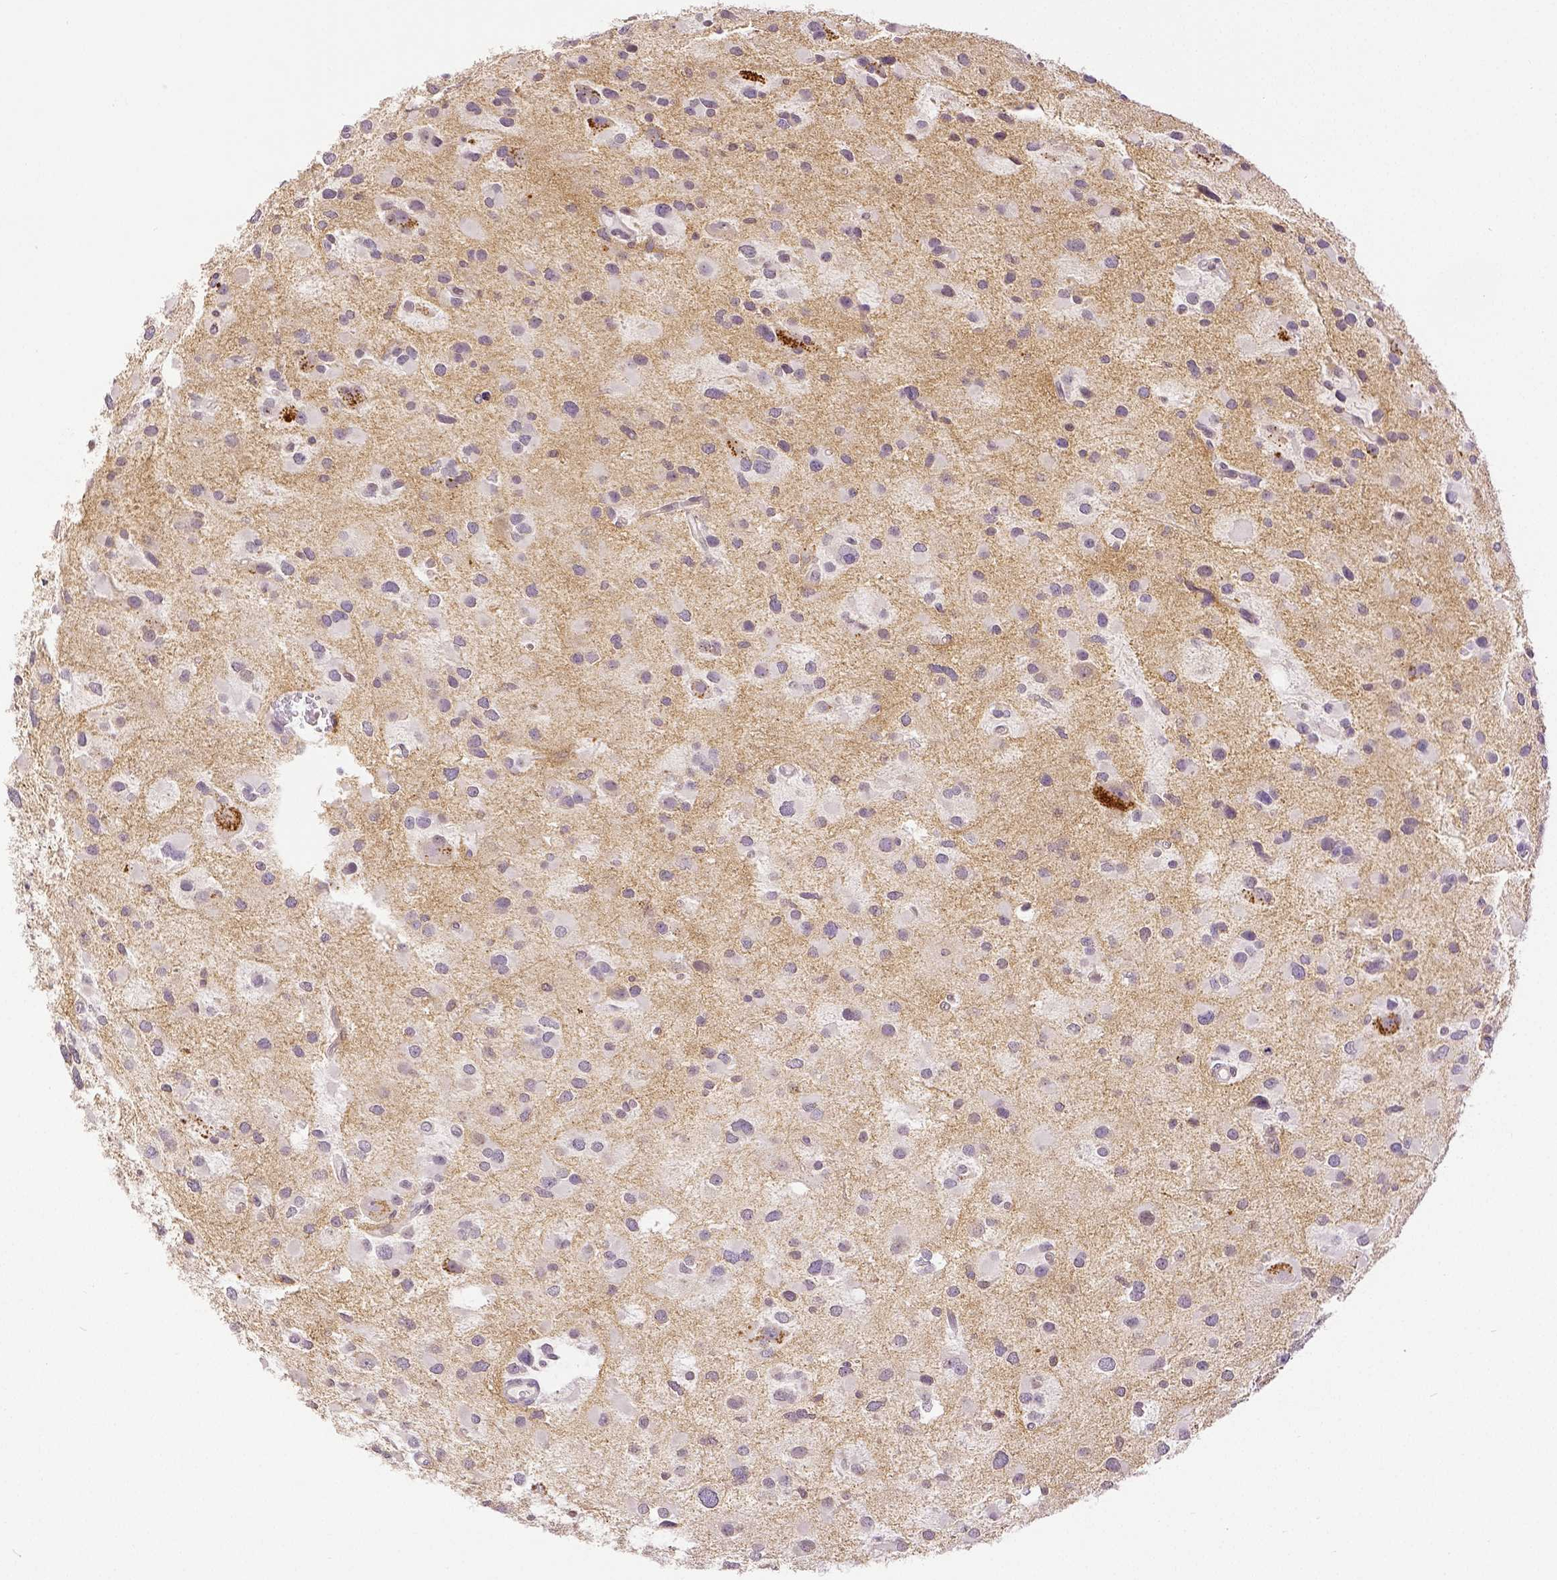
{"staining": {"intensity": "negative", "quantity": "none", "location": "none"}, "tissue": "glioma", "cell_type": "Tumor cells", "image_type": "cancer", "snomed": [{"axis": "morphology", "description": "Glioma, malignant, Low grade"}, {"axis": "topography", "description": "Brain"}], "caption": "Immunohistochemistry image of human glioma stained for a protein (brown), which reveals no positivity in tumor cells.", "gene": "THY1", "patient": {"sex": "female", "age": 32}}